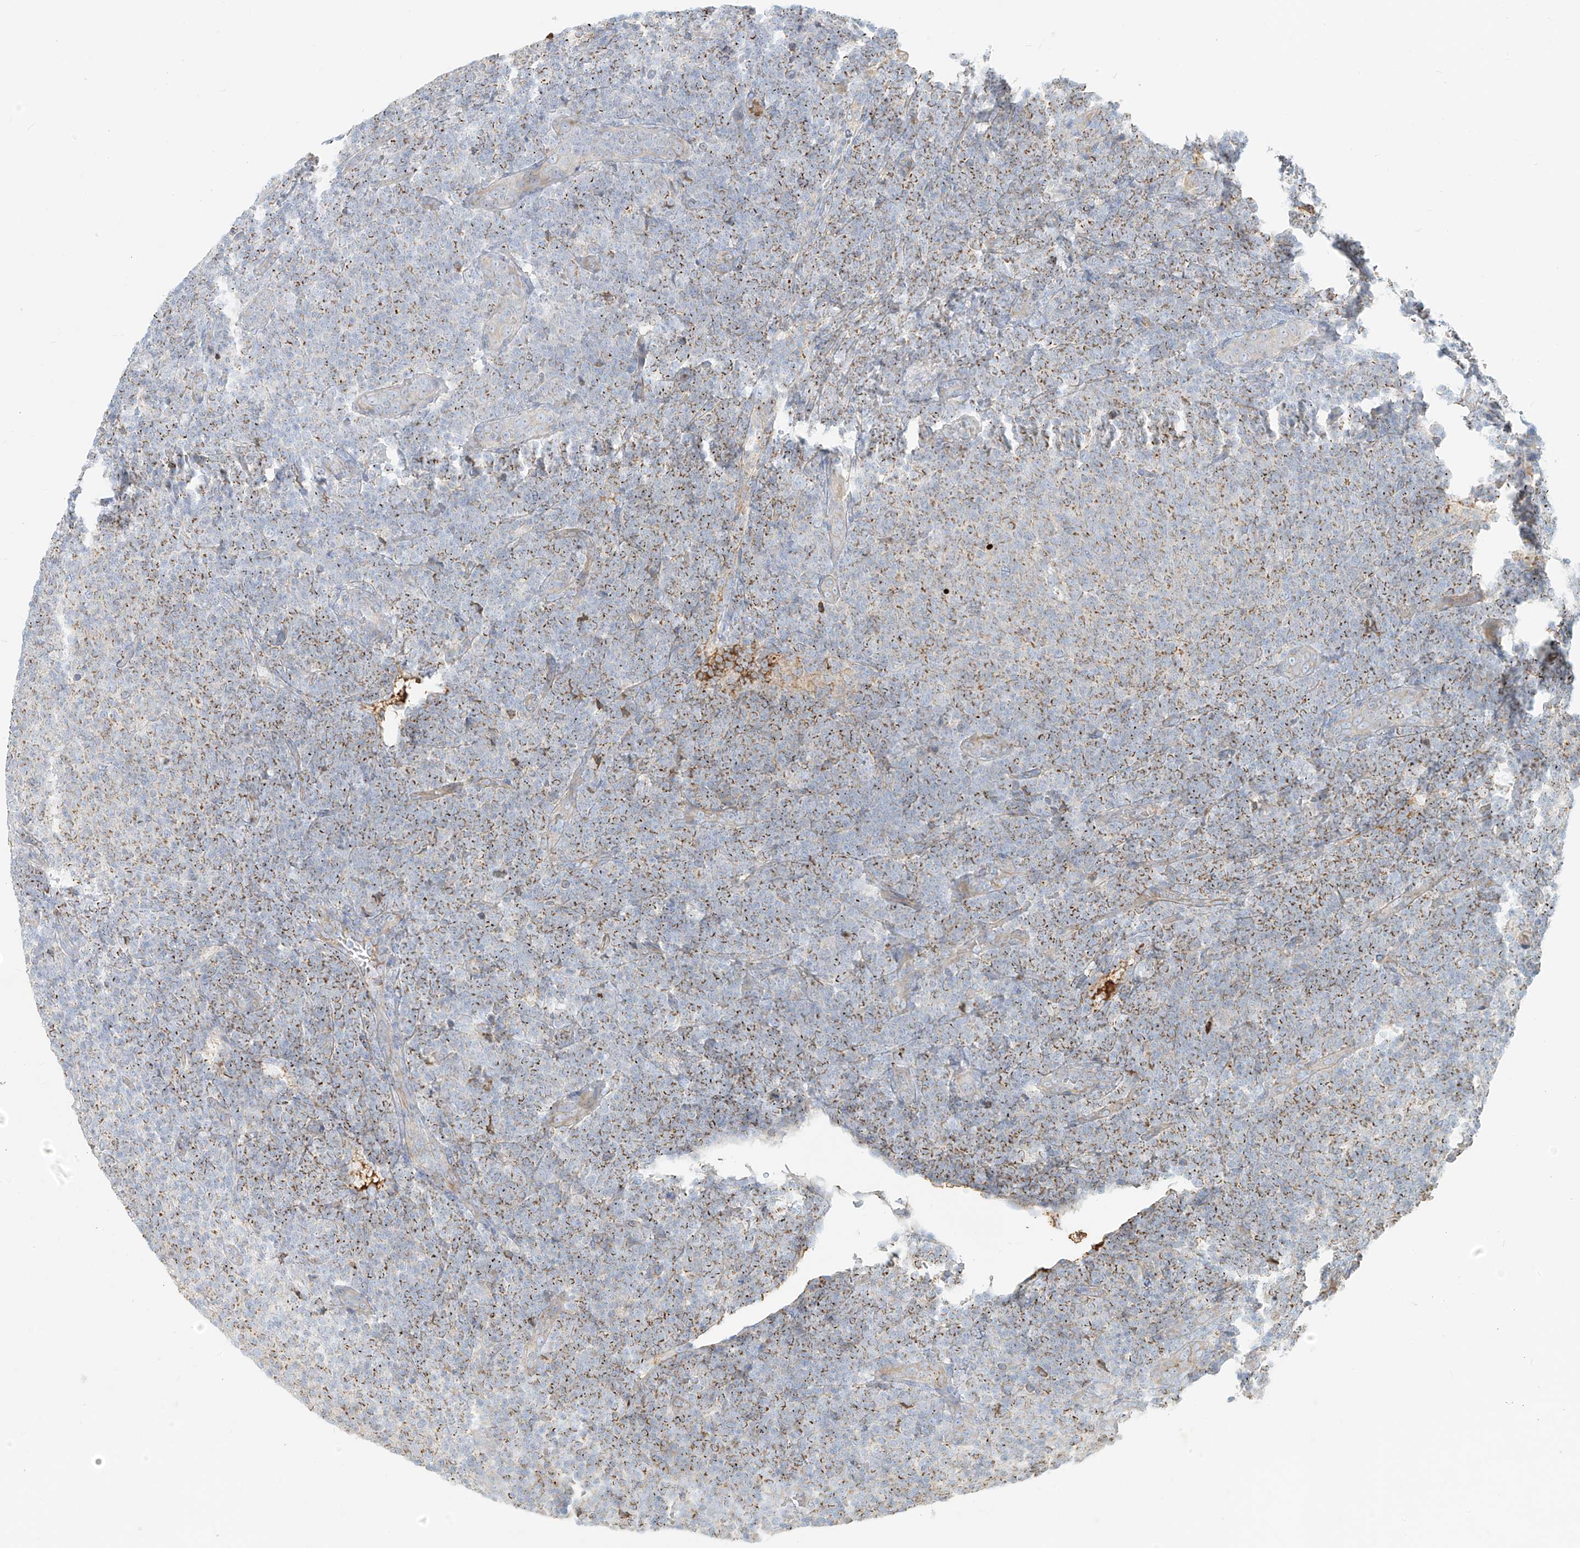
{"staining": {"intensity": "moderate", "quantity": "25%-75%", "location": "cytoplasmic/membranous"}, "tissue": "lymphoma", "cell_type": "Tumor cells", "image_type": "cancer", "snomed": [{"axis": "morphology", "description": "Malignant lymphoma, non-Hodgkin's type, Low grade"}, {"axis": "topography", "description": "Lymph node"}], "caption": "A medium amount of moderate cytoplasmic/membranous staining is appreciated in about 25%-75% of tumor cells in low-grade malignant lymphoma, non-Hodgkin's type tissue.", "gene": "OCSTAMP", "patient": {"sex": "male", "age": 66}}